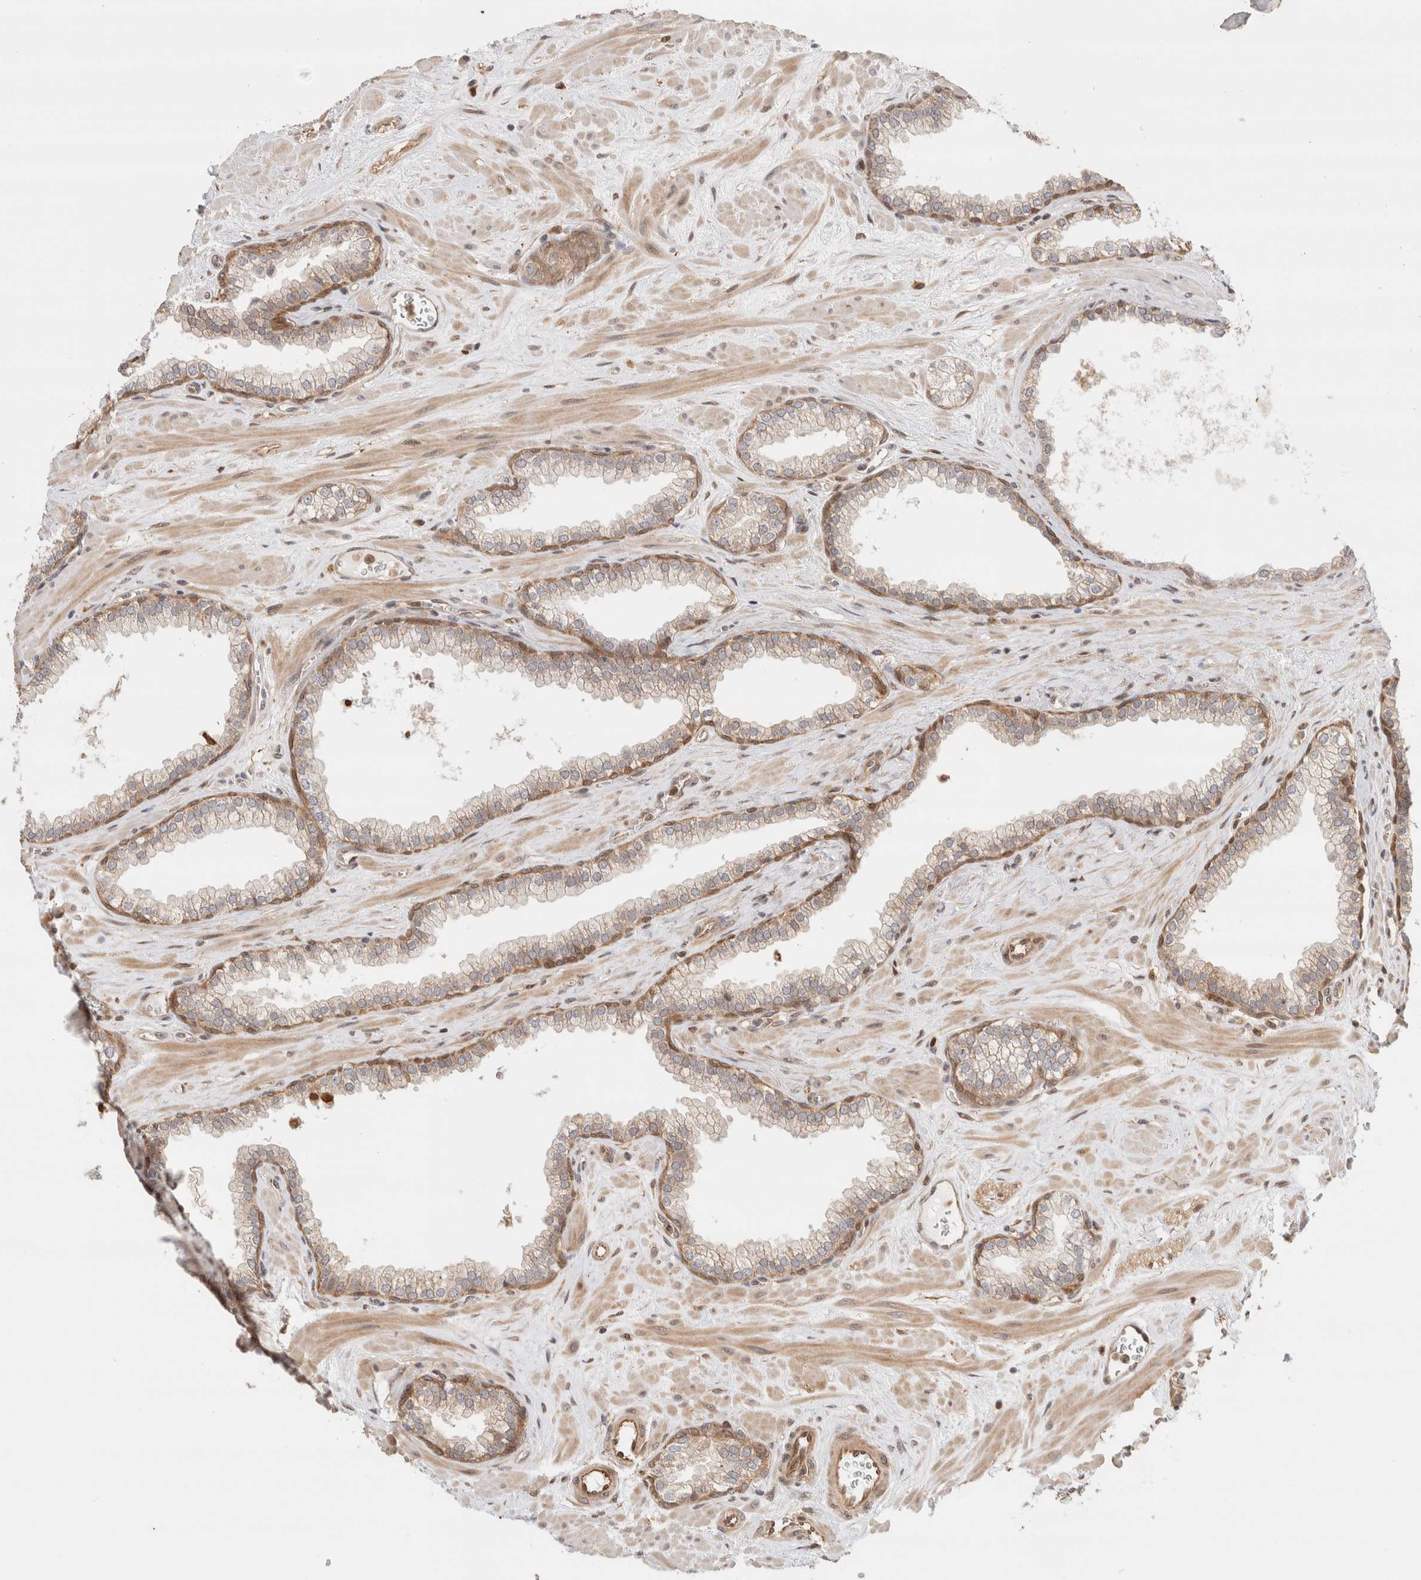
{"staining": {"intensity": "moderate", "quantity": ">75%", "location": "cytoplasmic/membranous"}, "tissue": "prostate", "cell_type": "Glandular cells", "image_type": "normal", "snomed": [{"axis": "morphology", "description": "Normal tissue, NOS"}, {"axis": "morphology", "description": "Urothelial carcinoma, Low grade"}, {"axis": "topography", "description": "Urinary bladder"}, {"axis": "topography", "description": "Prostate"}], "caption": "Glandular cells display moderate cytoplasmic/membranous expression in approximately >75% of cells in benign prostate.", "gene": "OTUD6B", "patient": {"sex": "male", "age": 60}}